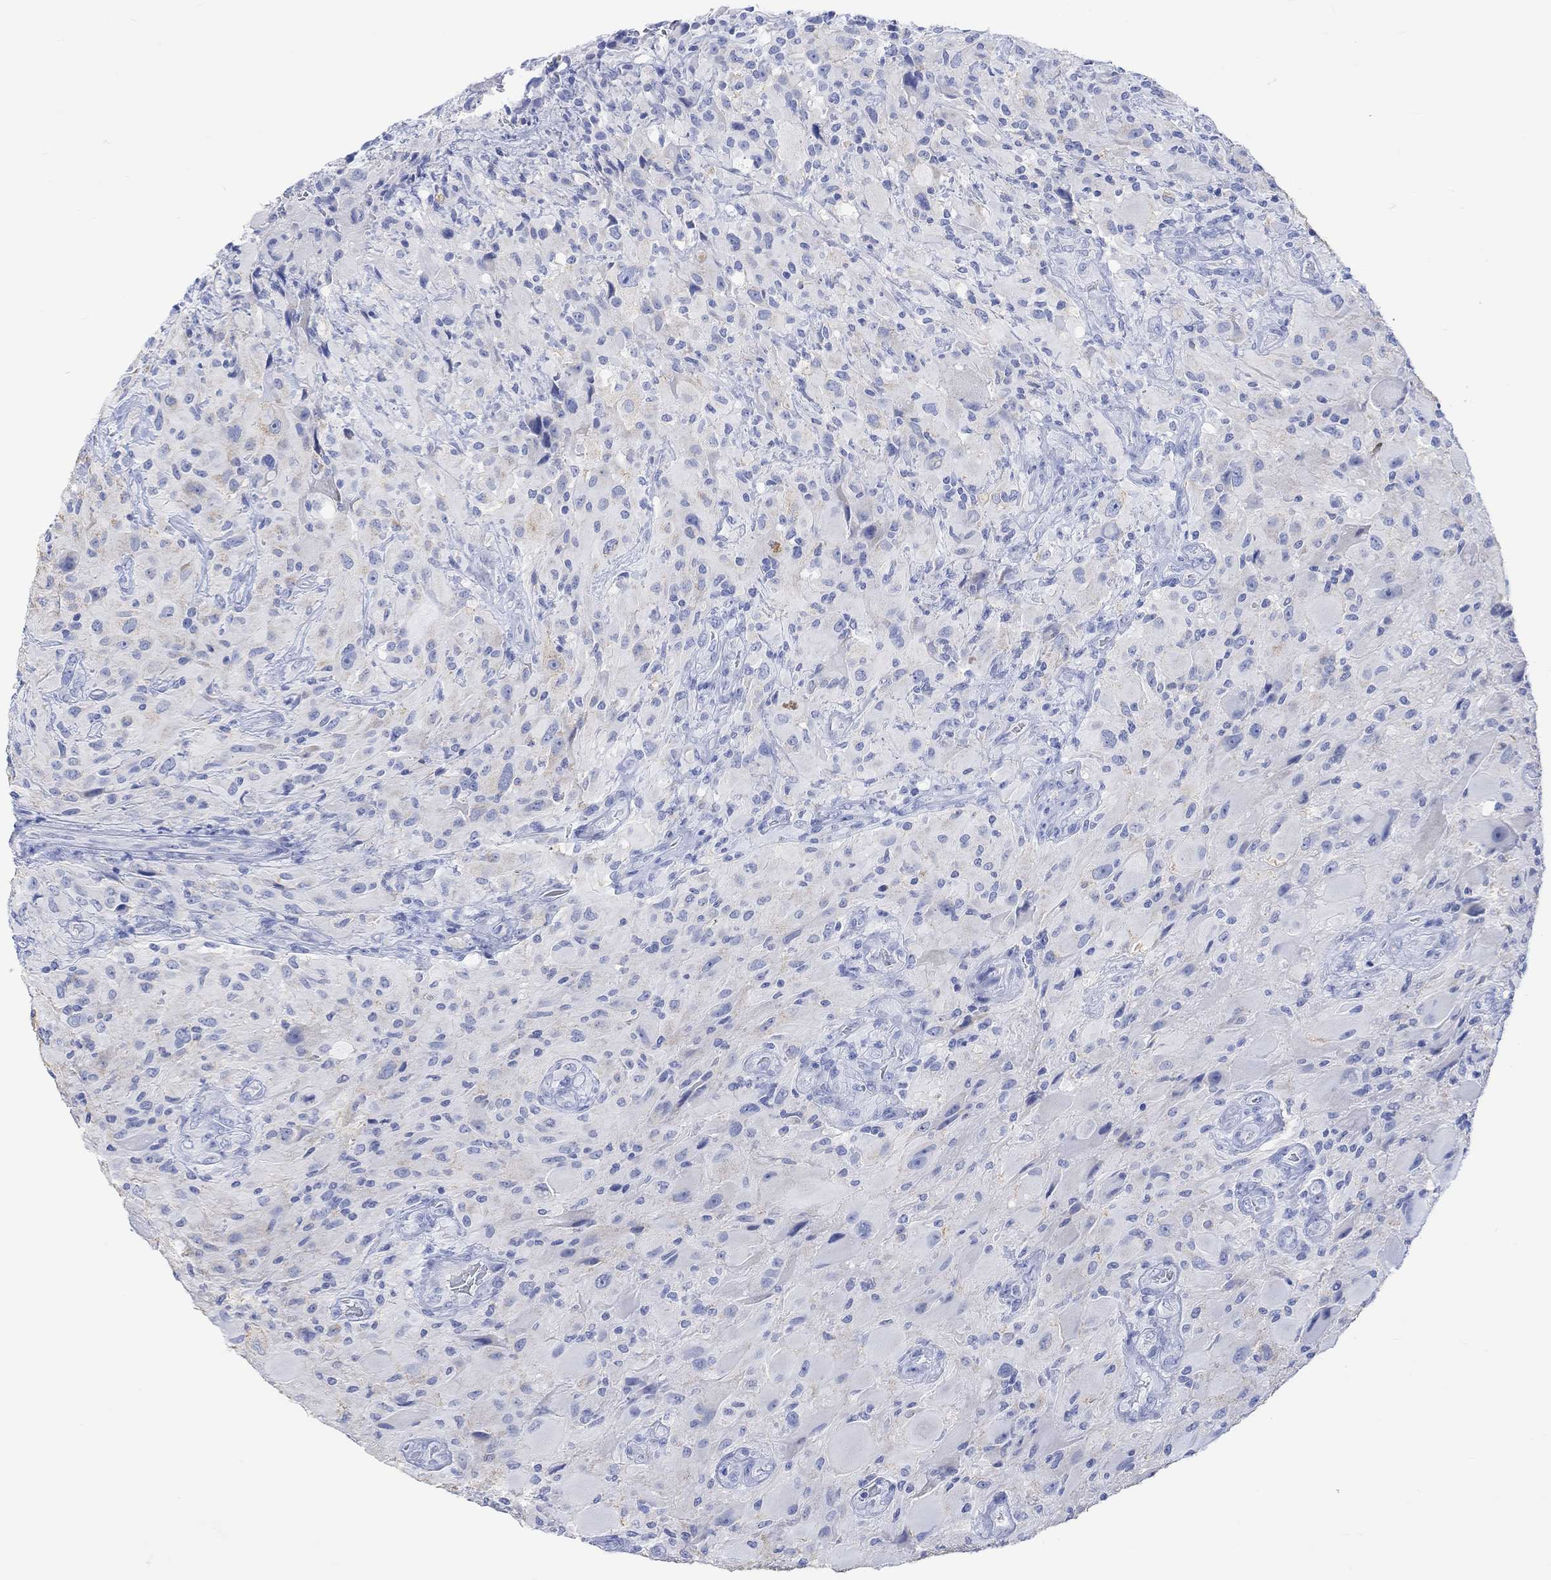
{"staining": {"intensity": "negative", "quantity": "none", "location": "none"}, "tissue": "glioma", "cell_type": "Tumor cells", "image_type": "cancer", "snomed": [{"axis": "morphology", "description": "Glioma, malignant, High grade"}, {"axis": "topography", "description": "Cerebral cortex"}], "caption": "An image of human malignant glioma (high-grade) is negative for staining in tumor cells.", "gene": "CALCA", "patient": {"sex": "male", "age": 35}}